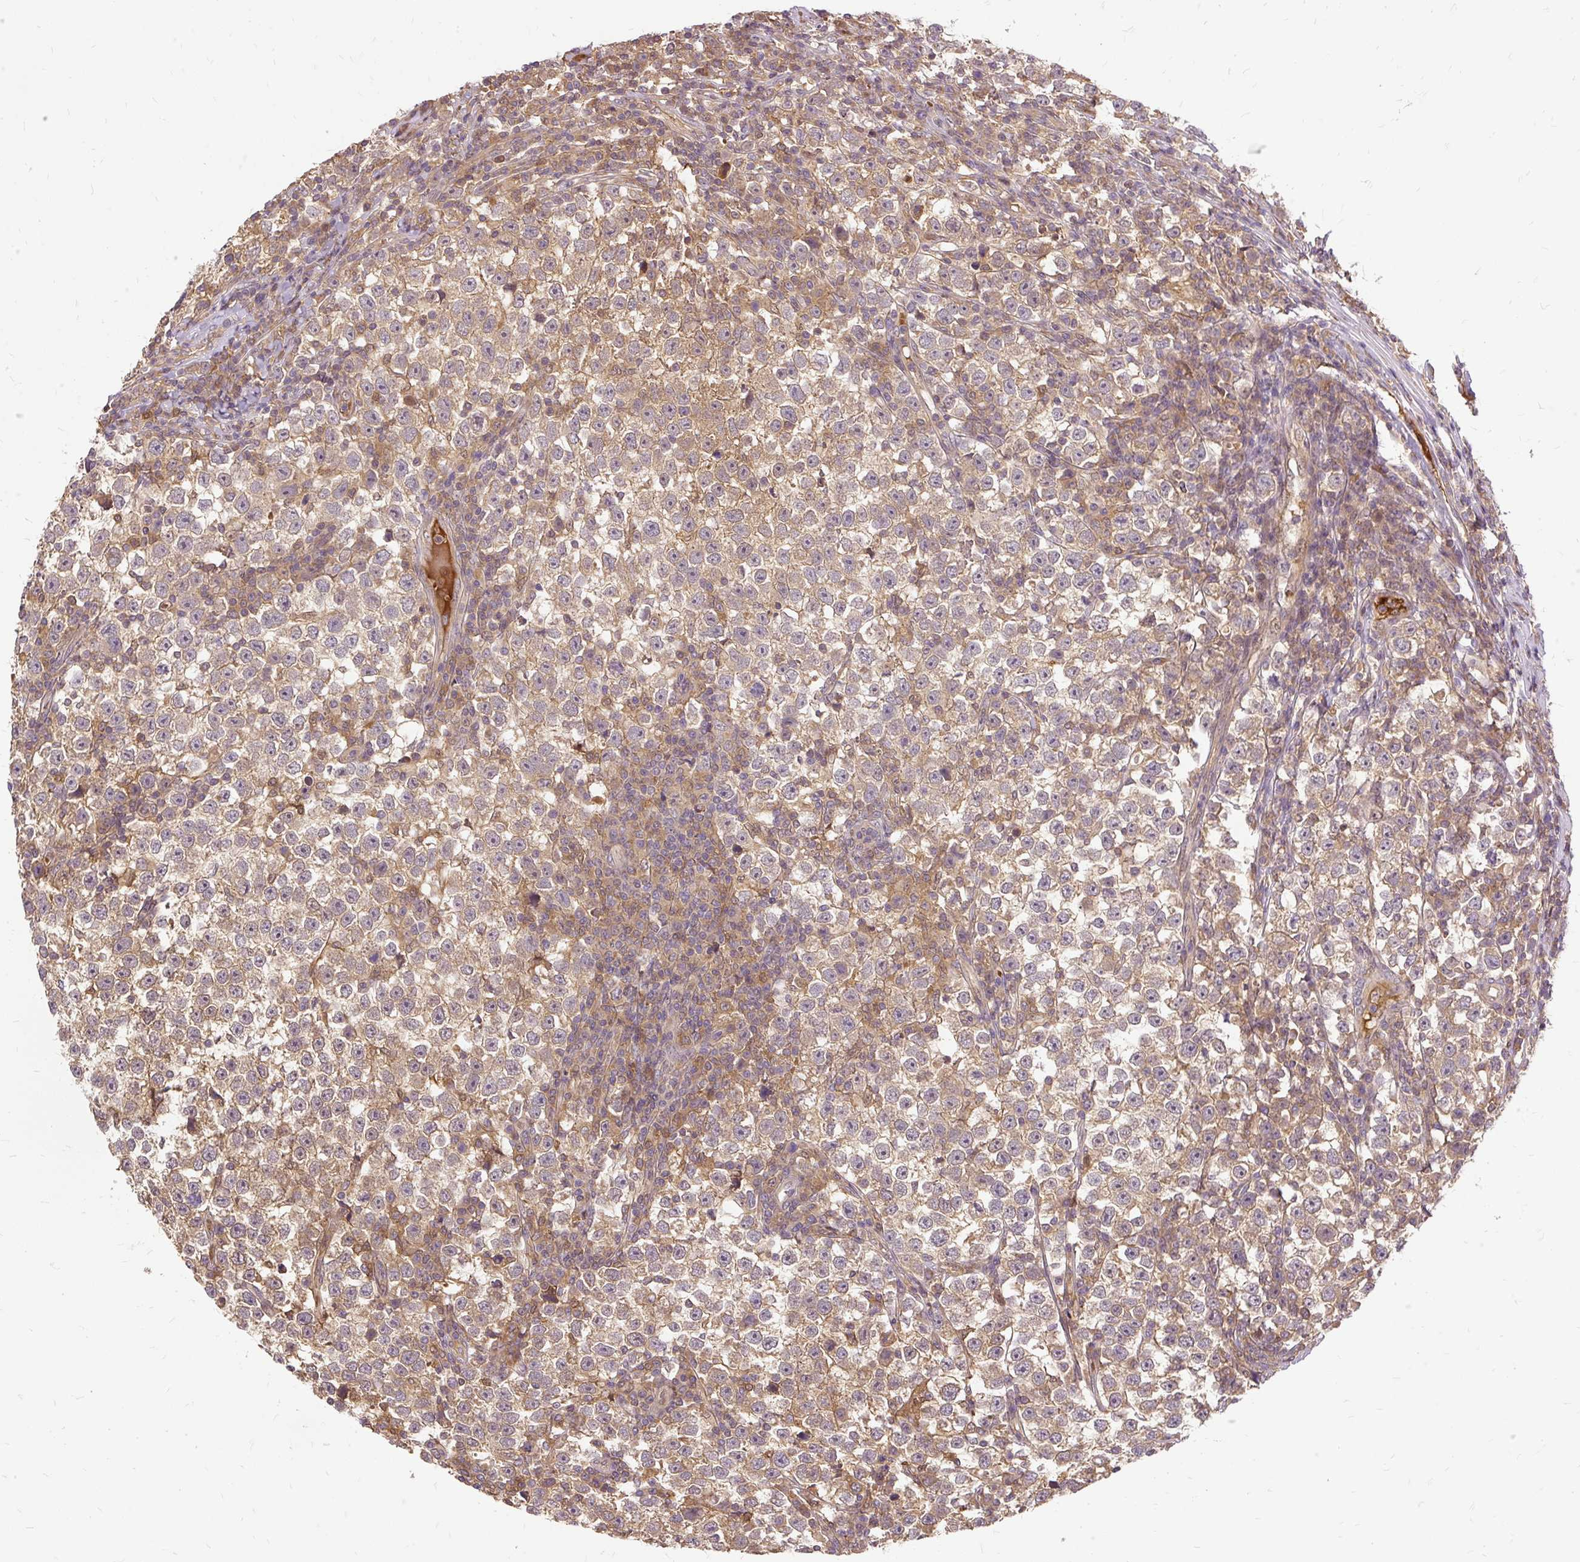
{"staining": {"intensity": "weak", "quantity": "25%-75%", "location": "cytoplasmic/membranous"}, "tissue": "testis cancer", "cell_type": "Tumor cells", "image_type": "cancer", "snomed": [{"axis": "morphology", "description": "Normal tissue, NOS"}, {"axis": "morphology", "description": "Seminoma, NOS"}, {"axis": "topography", "description": "Testis"}], "caption": "Brown immunohistochemical staining in seminoma (testis) reveals weak cytoplasmic/membranous positivity in about 25%-75% of tumor cells.", "gene": "AP5S1", "patient": {"sex": "male", "age": 43}}